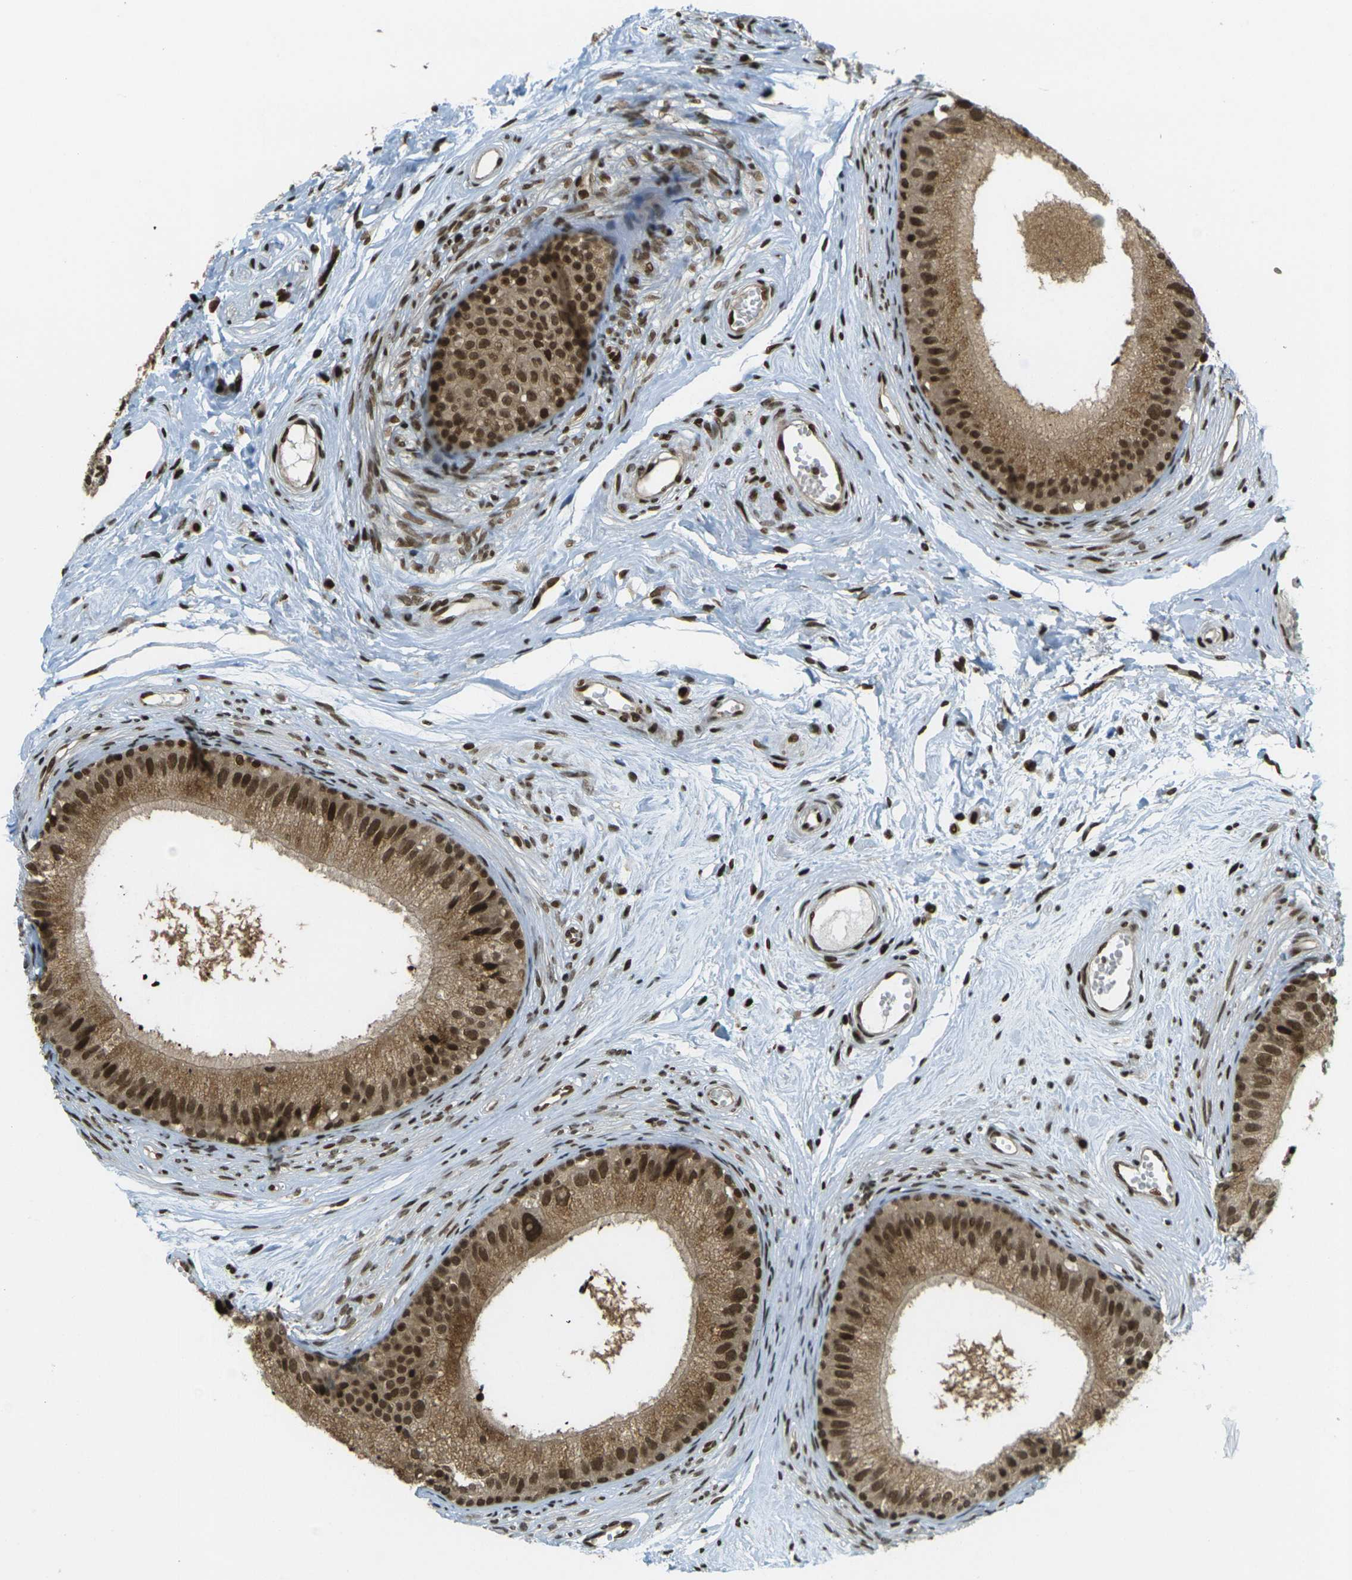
{"staining": {"intensity": "strong", "quantity": ">75%", "location": "cytoplasmic/membranous,nuclear"}, "tissue": "epididymis", "cell_type": "Glandular cells", "image_type": "normal", "snomed": [{"axis": "morphology", "description": "Normal tissue, NOS"}, {"axis": "topography", "description": "Epididymis"}], "caption": "Approximately >75% of glandular cells in benign epididymis reveal strong cytoplasmic/membranous,nuclear protein staining as visualized by brown immunohistochemical staining.", "gene": "RUVBL2", "patient": {"sex": "male", "age": 56}}